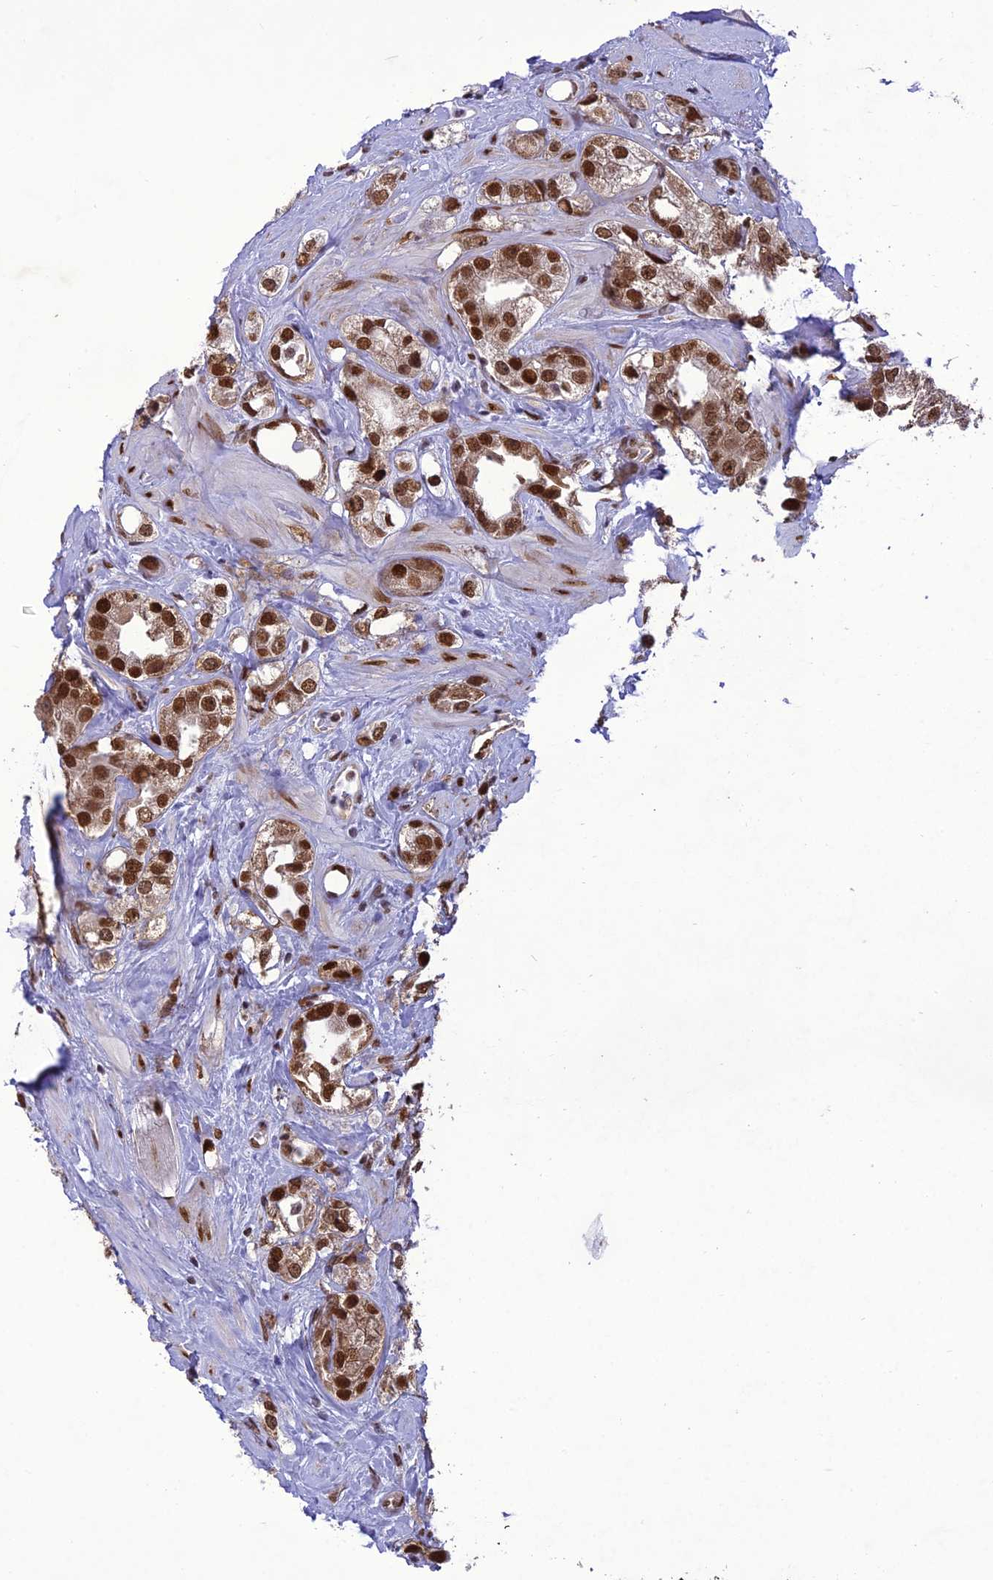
{"staining": {"intensity": "strong", "quantity": ">75%", "location": "nuclear"}, "tissue": "prostate cancer", "cell_type": "Tumor cells", "image_type": "cancer", "snomed": [{"axis": "morphology", "description": "Adenocarcinoma, NOS"}, {"axis": "topography", "description": "Prostate"}], "caption": "Strong nuclear protein expression is seen in approximately >75% of tumor cells in adenocarcinoma (prostate).", "gene": "DDX1", "patient": {"sex": "male", "age": 79}}